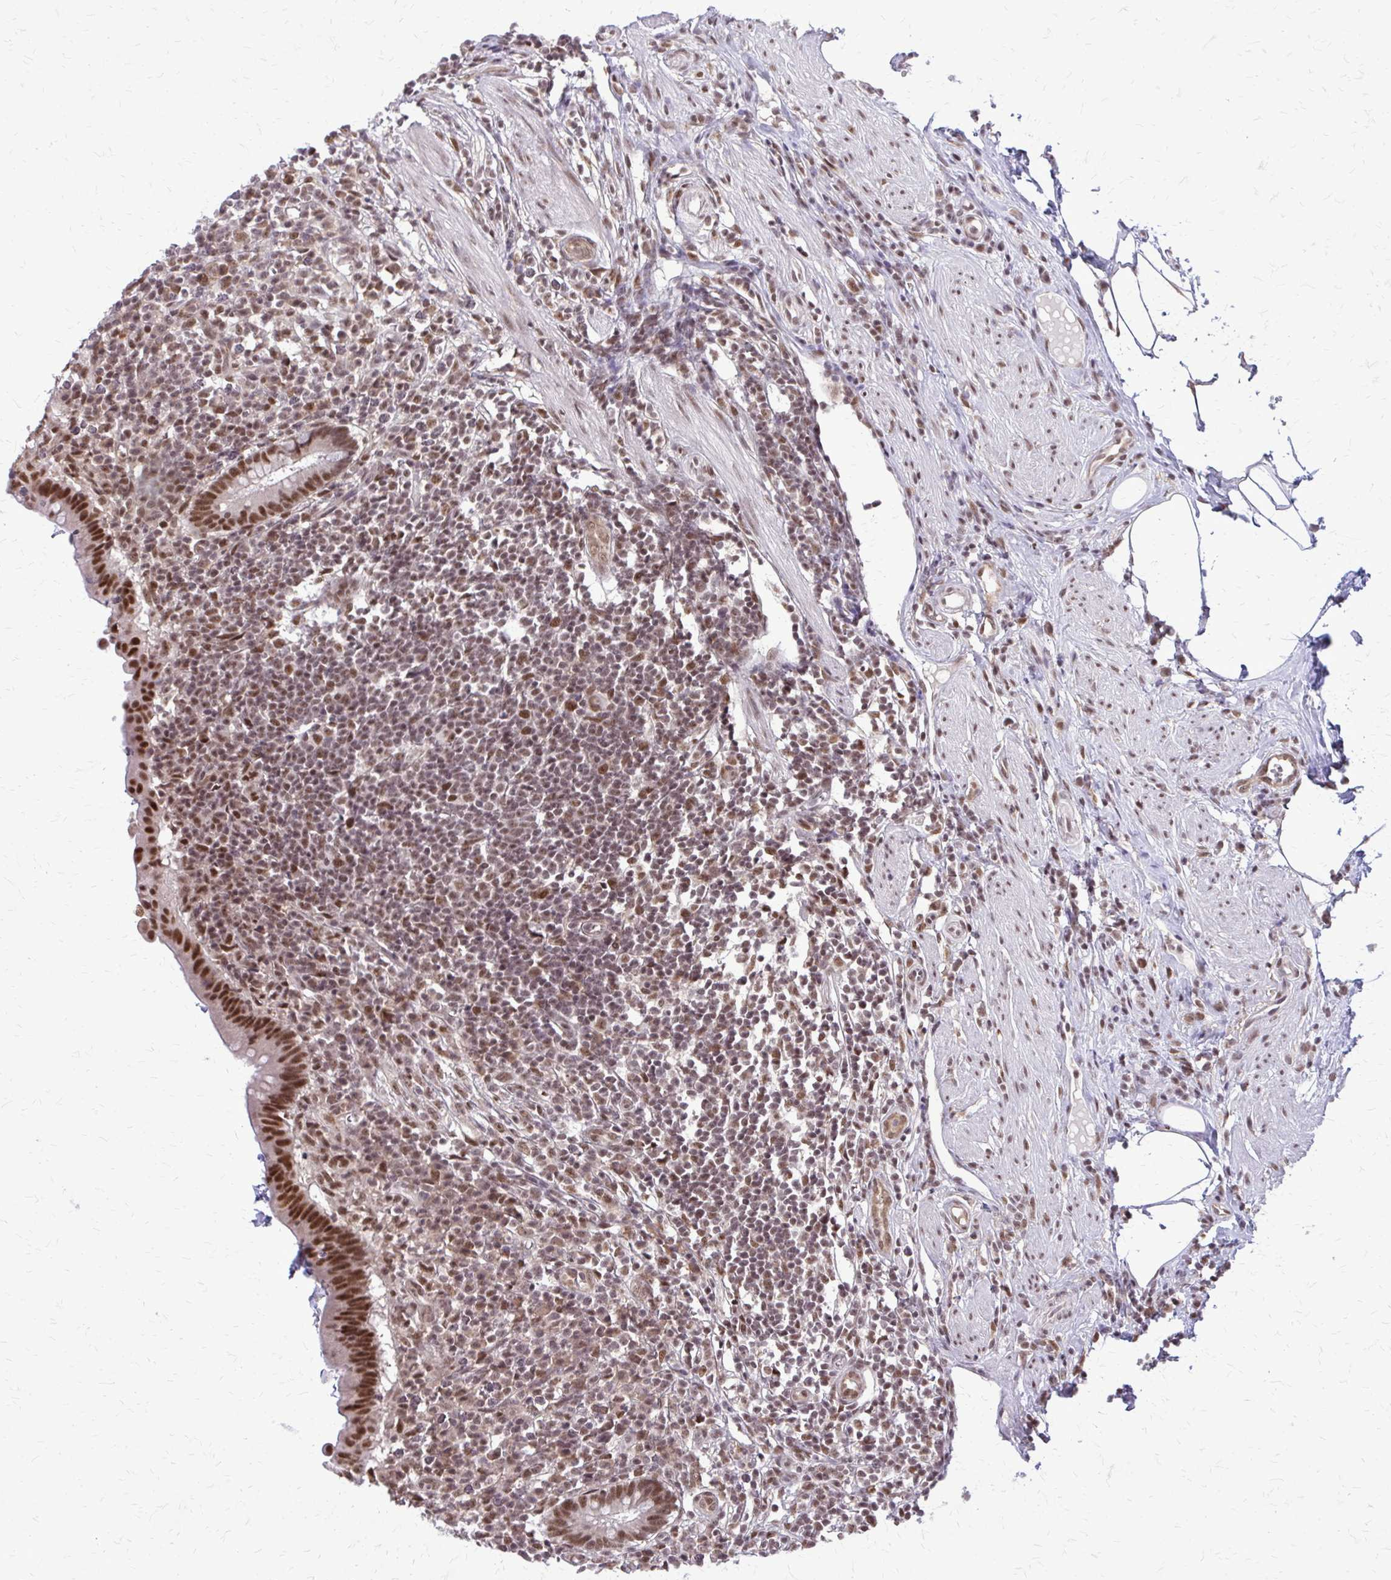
{"staining": {"intensity": "moderate", "quantity": ">75%", "location": "nuclear"}, "tissue": "appendix", "cell_type": "Glandular cells", "image_type": "normal", "snomed": [{"axis": "morphology", "description": "Normal tissue, NOS"}, {"axis": "topography", "description": "Appendix"}], "caption": "DAB immunohistochemical staining of benign human appendix shows moderate nuclear protein expression in about >75% of glandular cells. Nuclei are stained in blue.", "gene": "HDAC3", "patient": {"sex": "female", "age": 56}}